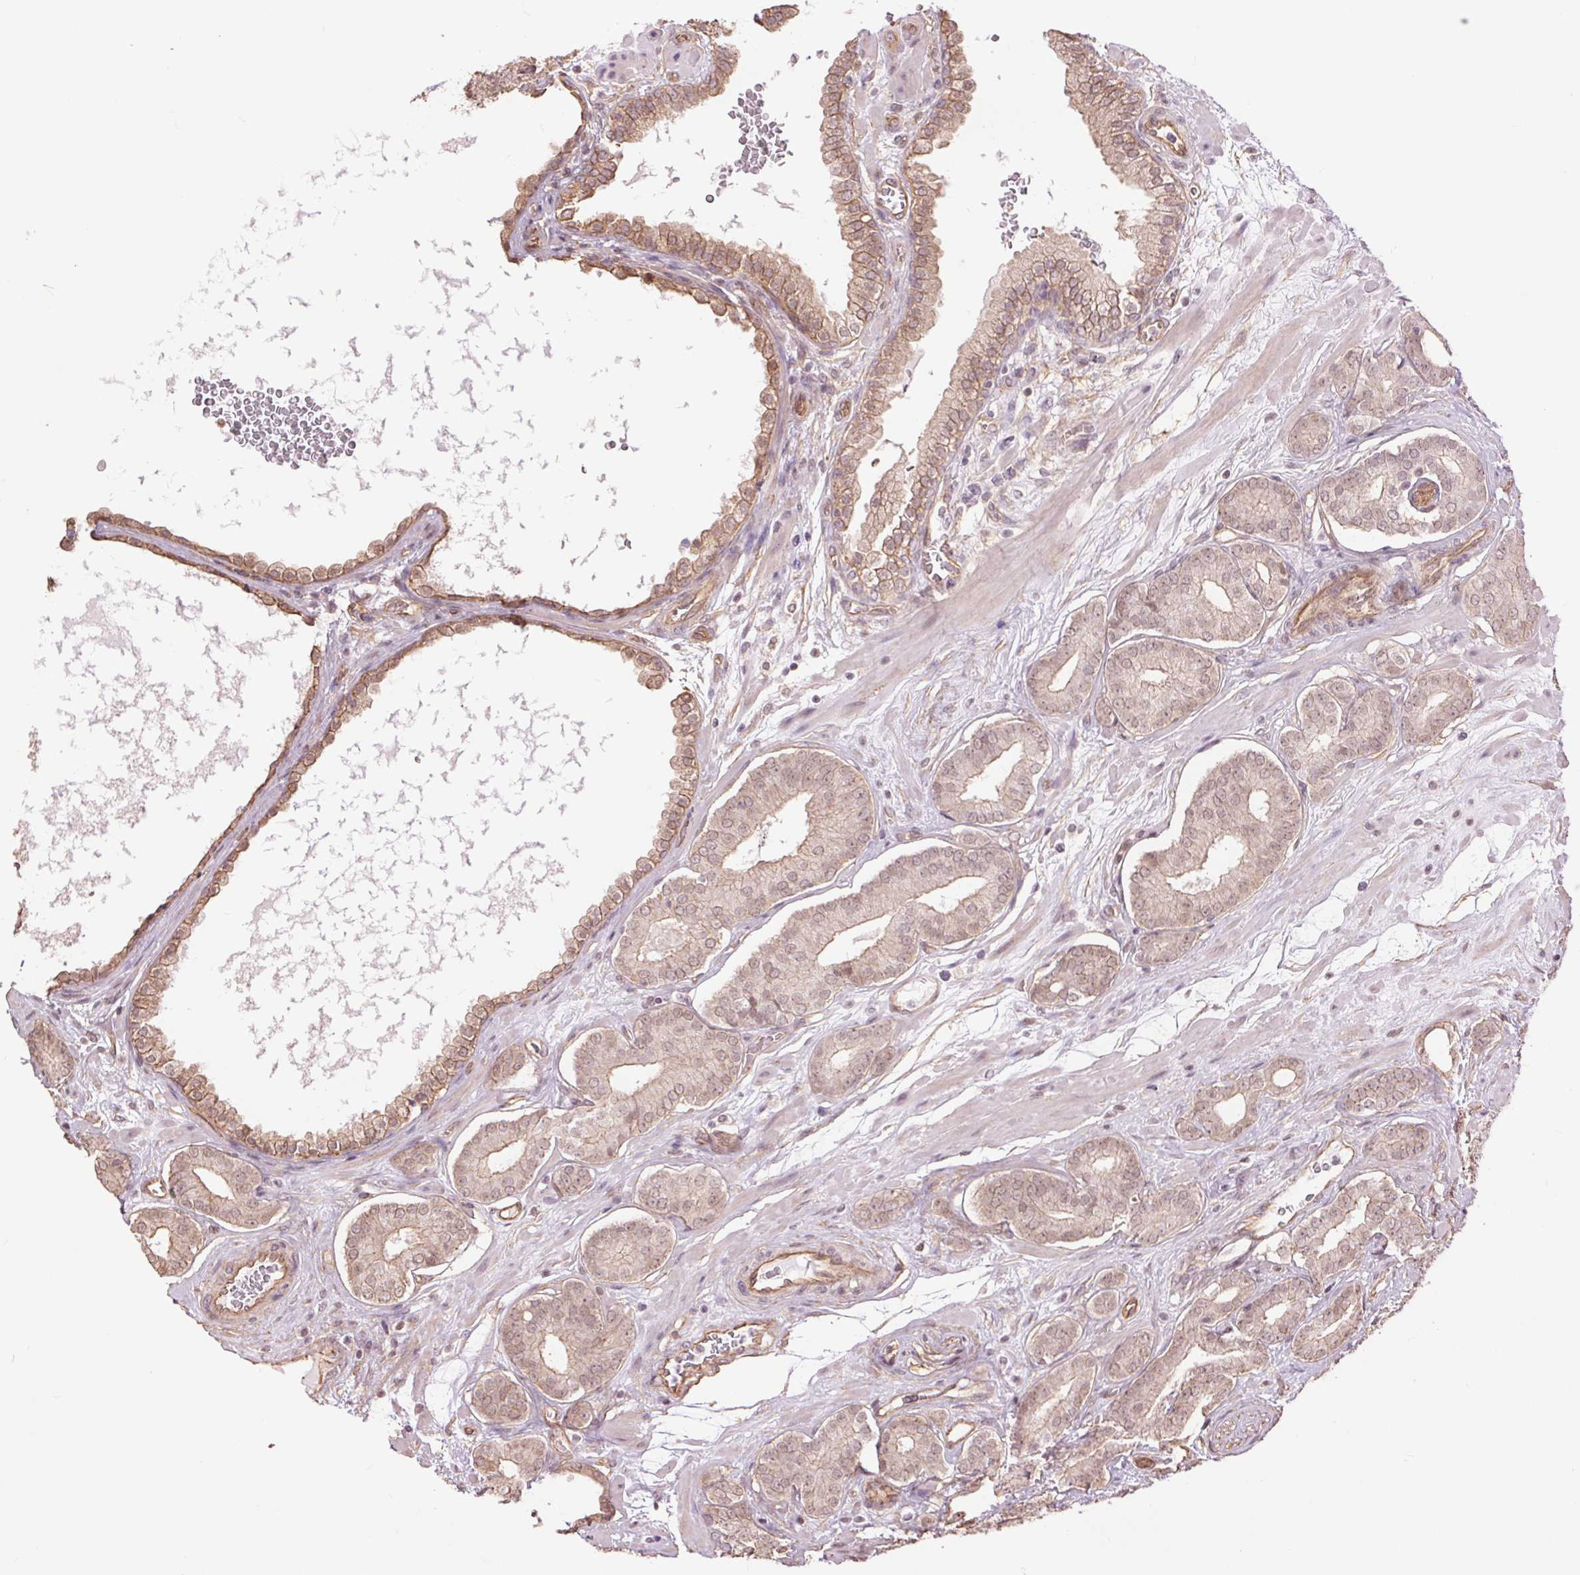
{"staining": {"intensity": "weak", "quantity": "25%-75%", "location": "cytoplasmic/membranous,nuclear"}, "tissue": "prostate cancer", "cell_type": "Tumor cells", "image_type": "cancer", "snomed": [{"axis": "morphology", "description": "Adenocarcinoma, High grade"}, {"axis": "topography", "description": "Prostate"}], "caption": "Adenocarcinoma (high-grade) (prostate) stained with a protein marker exhibits weak staining in tumor cells.", "gene": "PALM", "patient": {"sex": "male", "age": 66}}